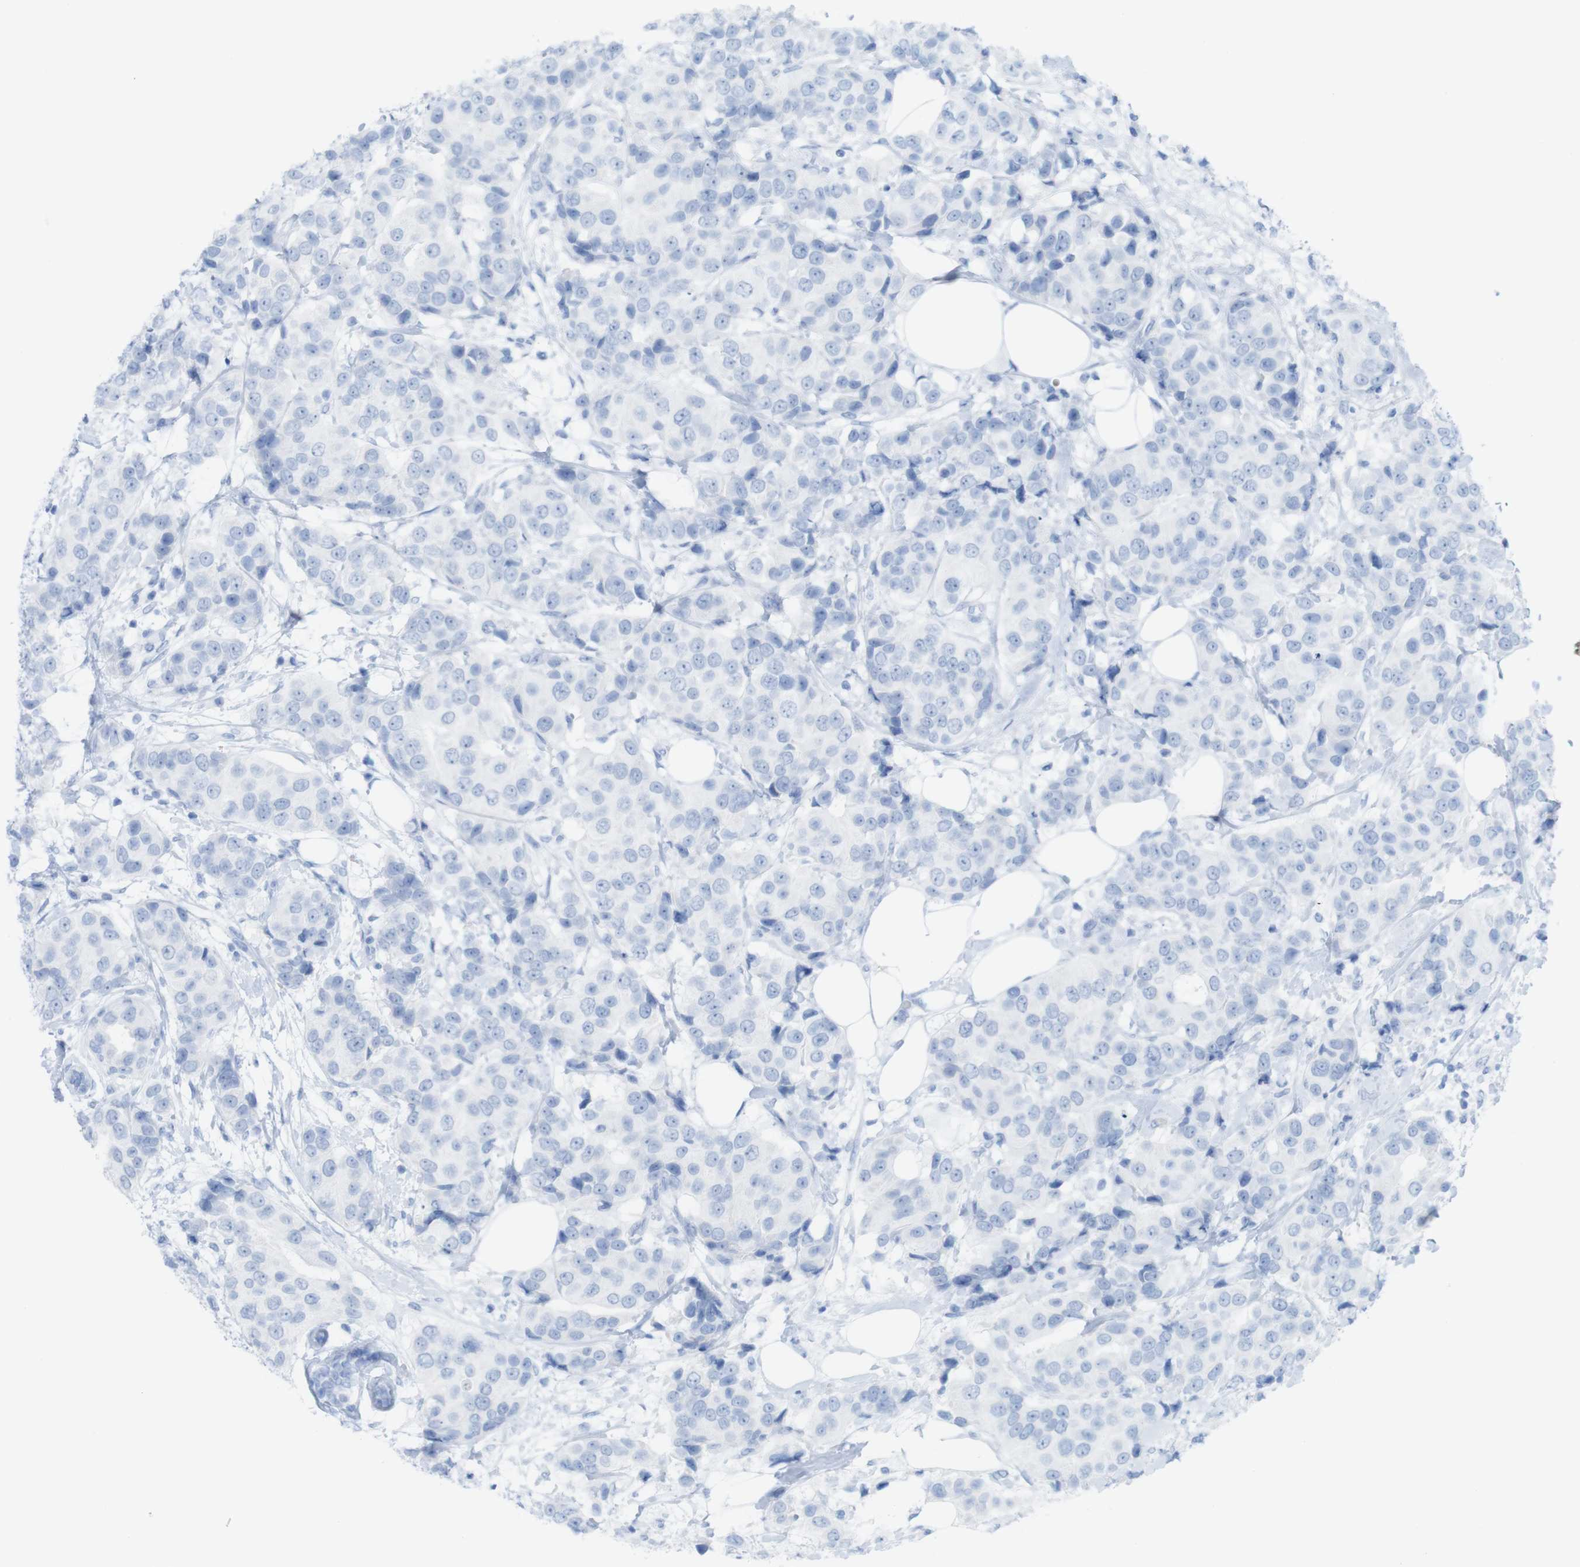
{"staining": {"intensity": "negative", "quantity": "none", "location": "none"}, "tissue": "breast cancer", "cell_type": "Tumor cells", "image_type": "cancer", "snomed": [{"axis": "morphology", "description": "Normal tissue, NOS"}, {"axis": "morphology", "description": "Duct carcinoma"}, {"axis": "topography", "description": "Breast"}], "caption": "This is a histopathology image of immunohistochemistry staining of breast cancer (intraductal carcinoma), which shows no staining in tumor cells.", "gene": "MYH7", "patient": {"sex": "female", "age": 39}}